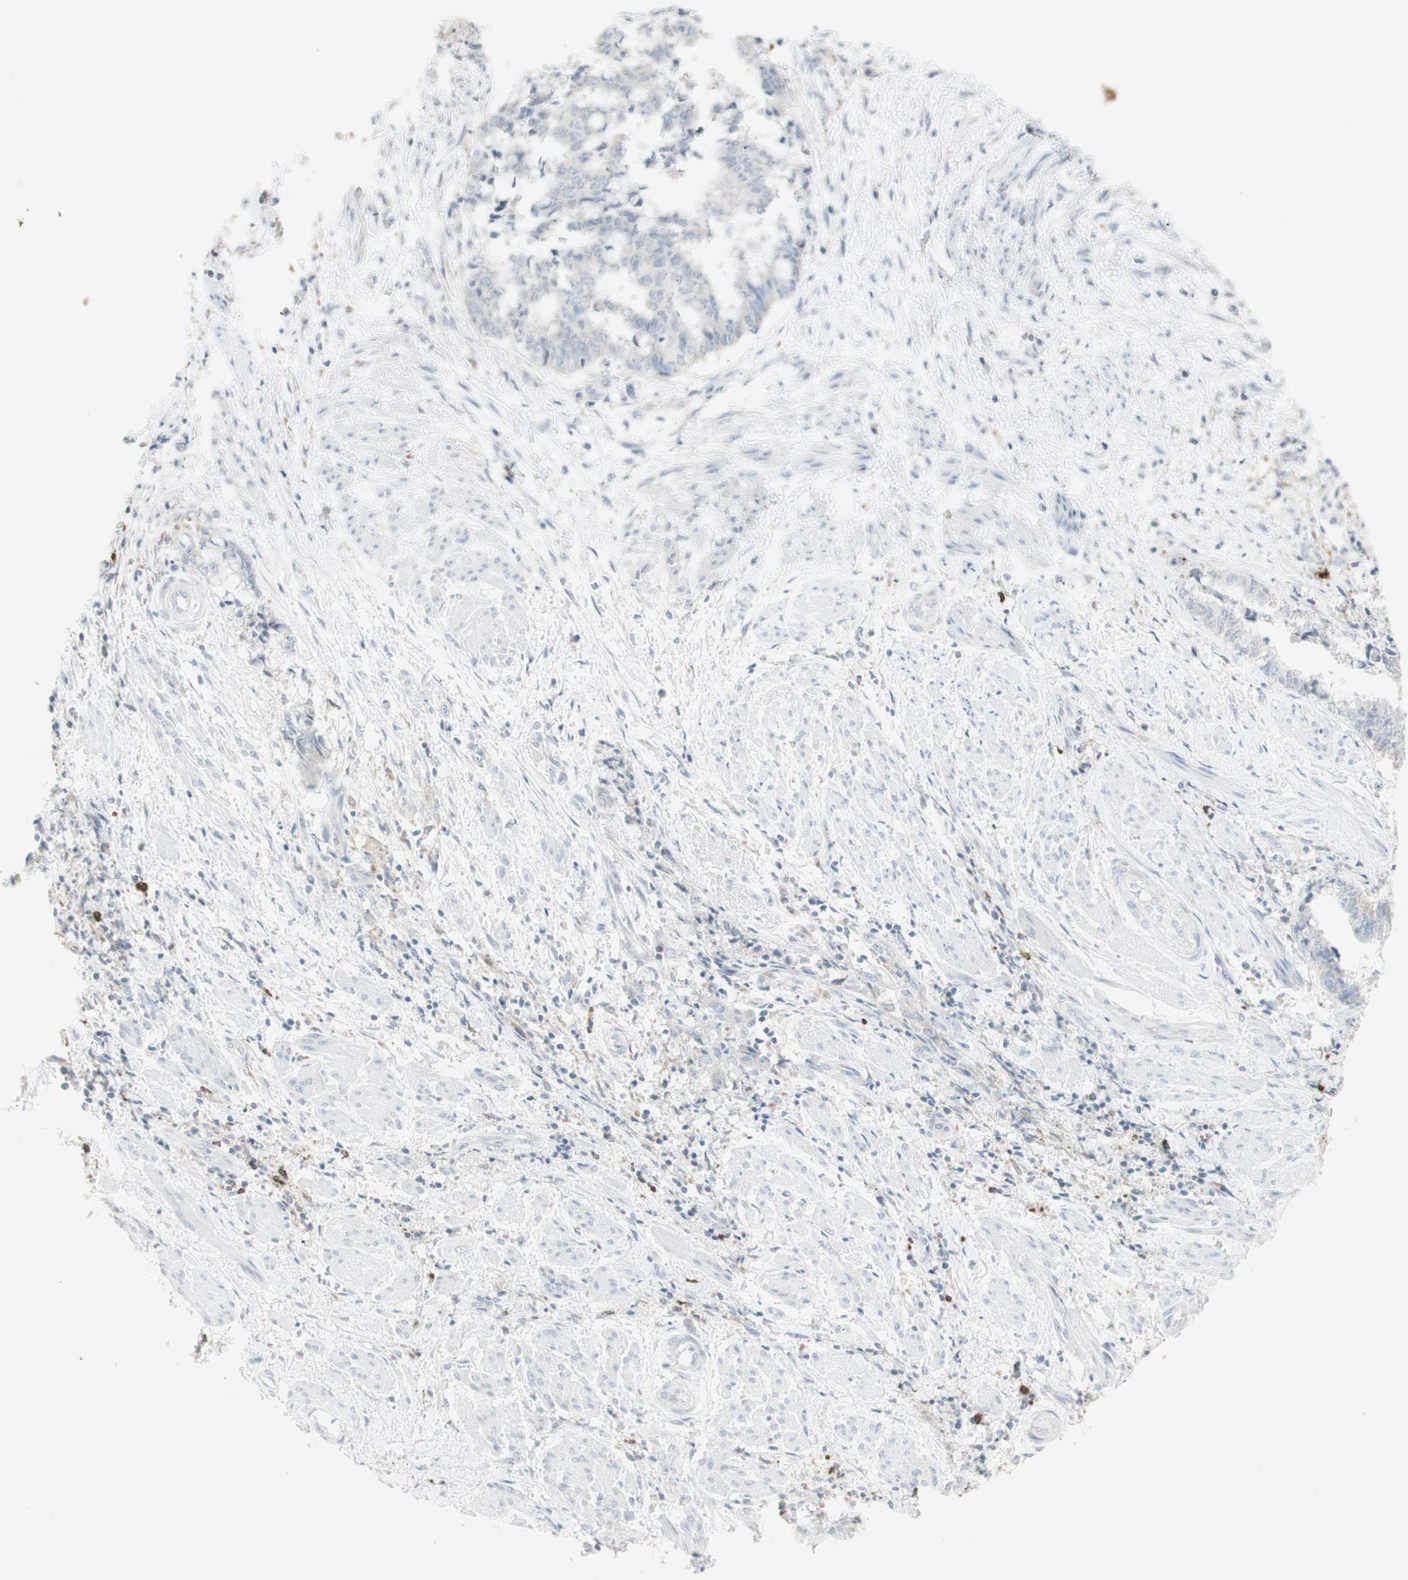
{"staining": {"intensity": "negative", "quantity": "none", "location": "none"}, "tissue": "endometrial cancer", "cell_type": "Tumor cells", "image_type": "cancer", "snomed": [{"axis": "morphology", "description": "Necrosis, NOS"}, {"axis": "morphology", "description": "Adenocarcinoma, NOS"}, {"axis": "topography", "description": "Endometrium"}], "caption": "An immunohistochemistry (IHC) image of endometrial cancer is shown. There is no staining in tumor cells of endometrial cancer.", "gene": "ATP6V1B1", "patient": {"sex": "female", "age": 79}}